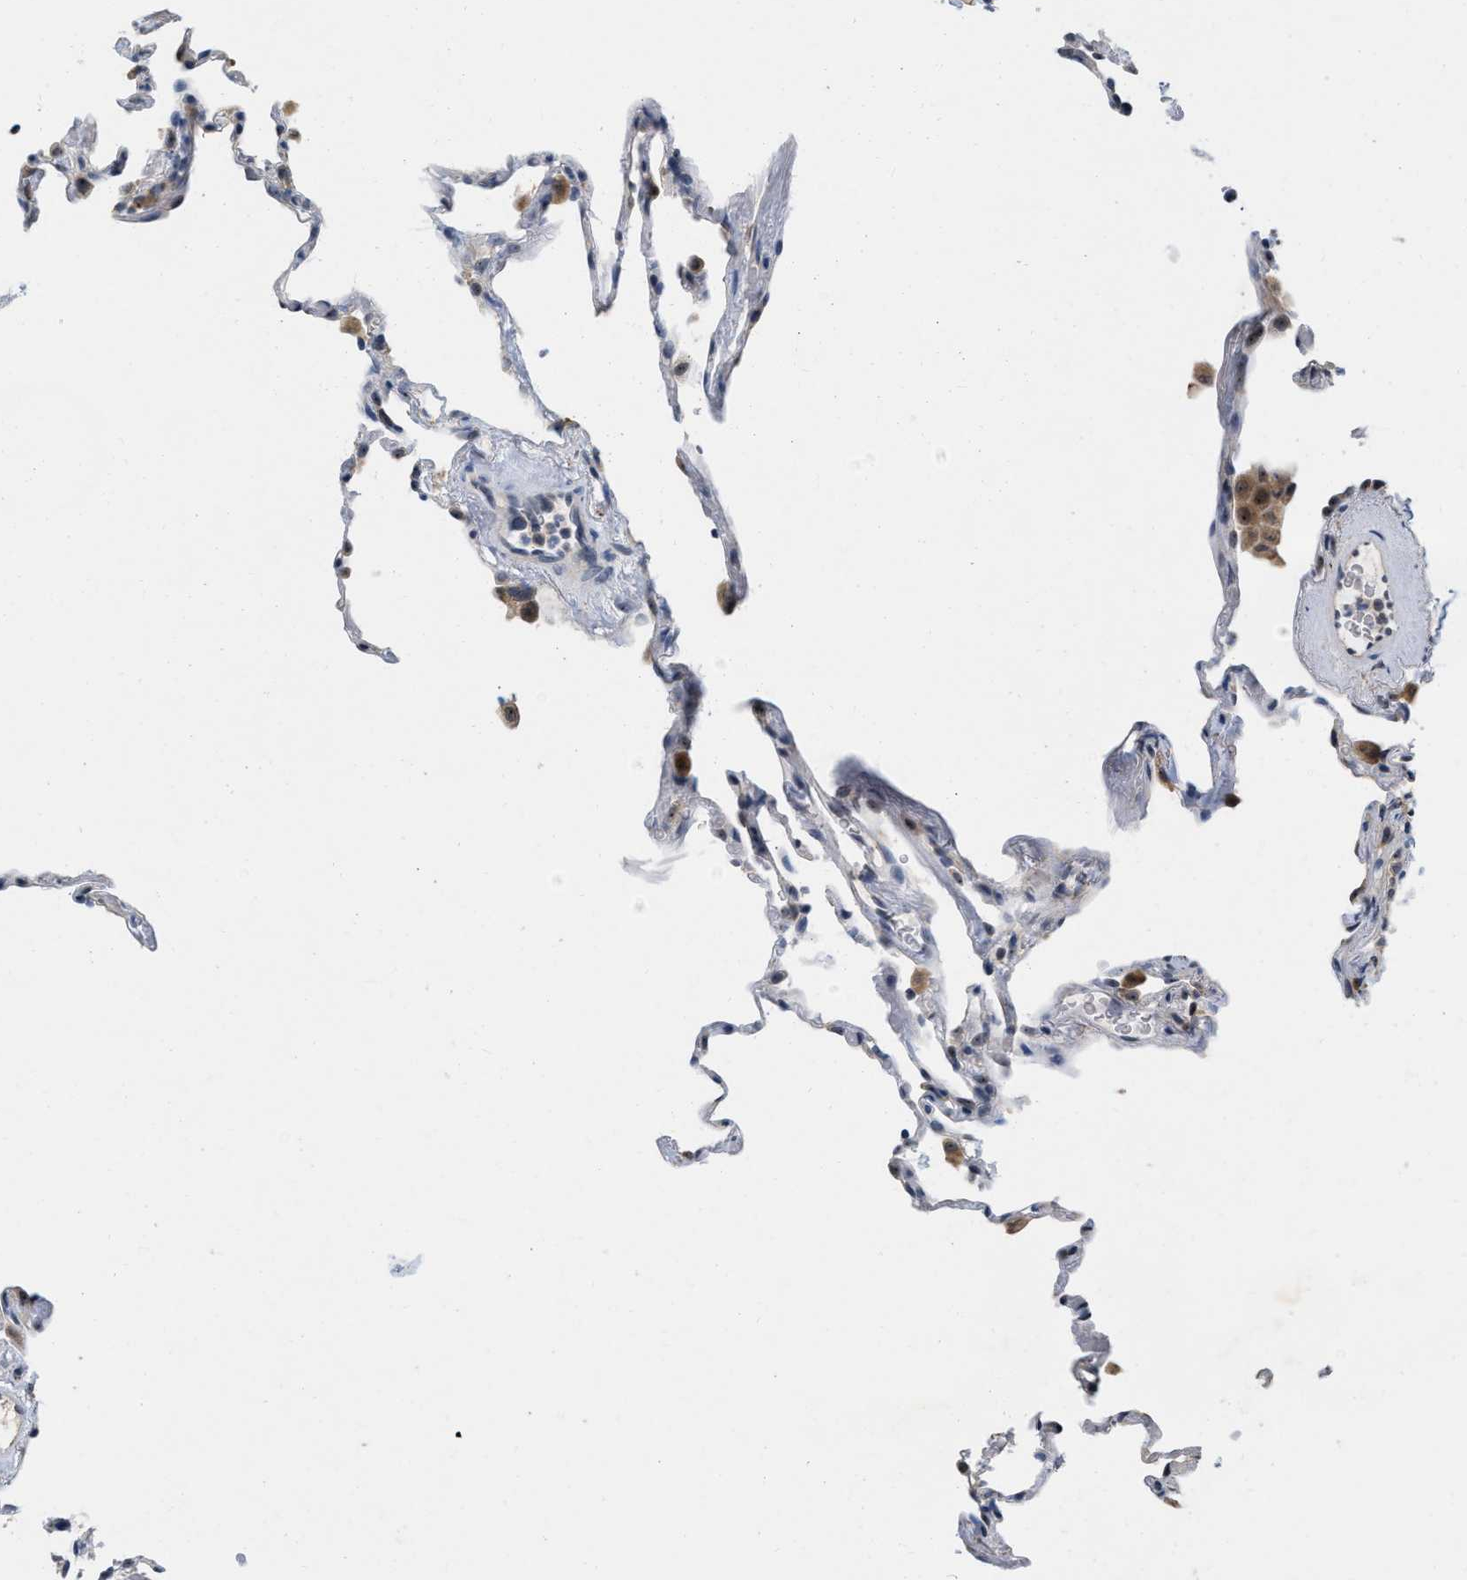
{"staining": {"intensity": "negative", "quantity": "none", "location": "none"}, "tissue": "lung", "cell_type": "Alveolar cells", "image_type": "normal", "snomed": [{"axis": "morphology", "description": "Normal tissue, NOS"}, {"axis": "topography", "description": "Lung"}], "caption": "This is an IHC histopathology image of normal lung. There is no positivity in alveolar cells.", "gene": "ELAC2", "patient": {"sex": "male", "age": 59}}